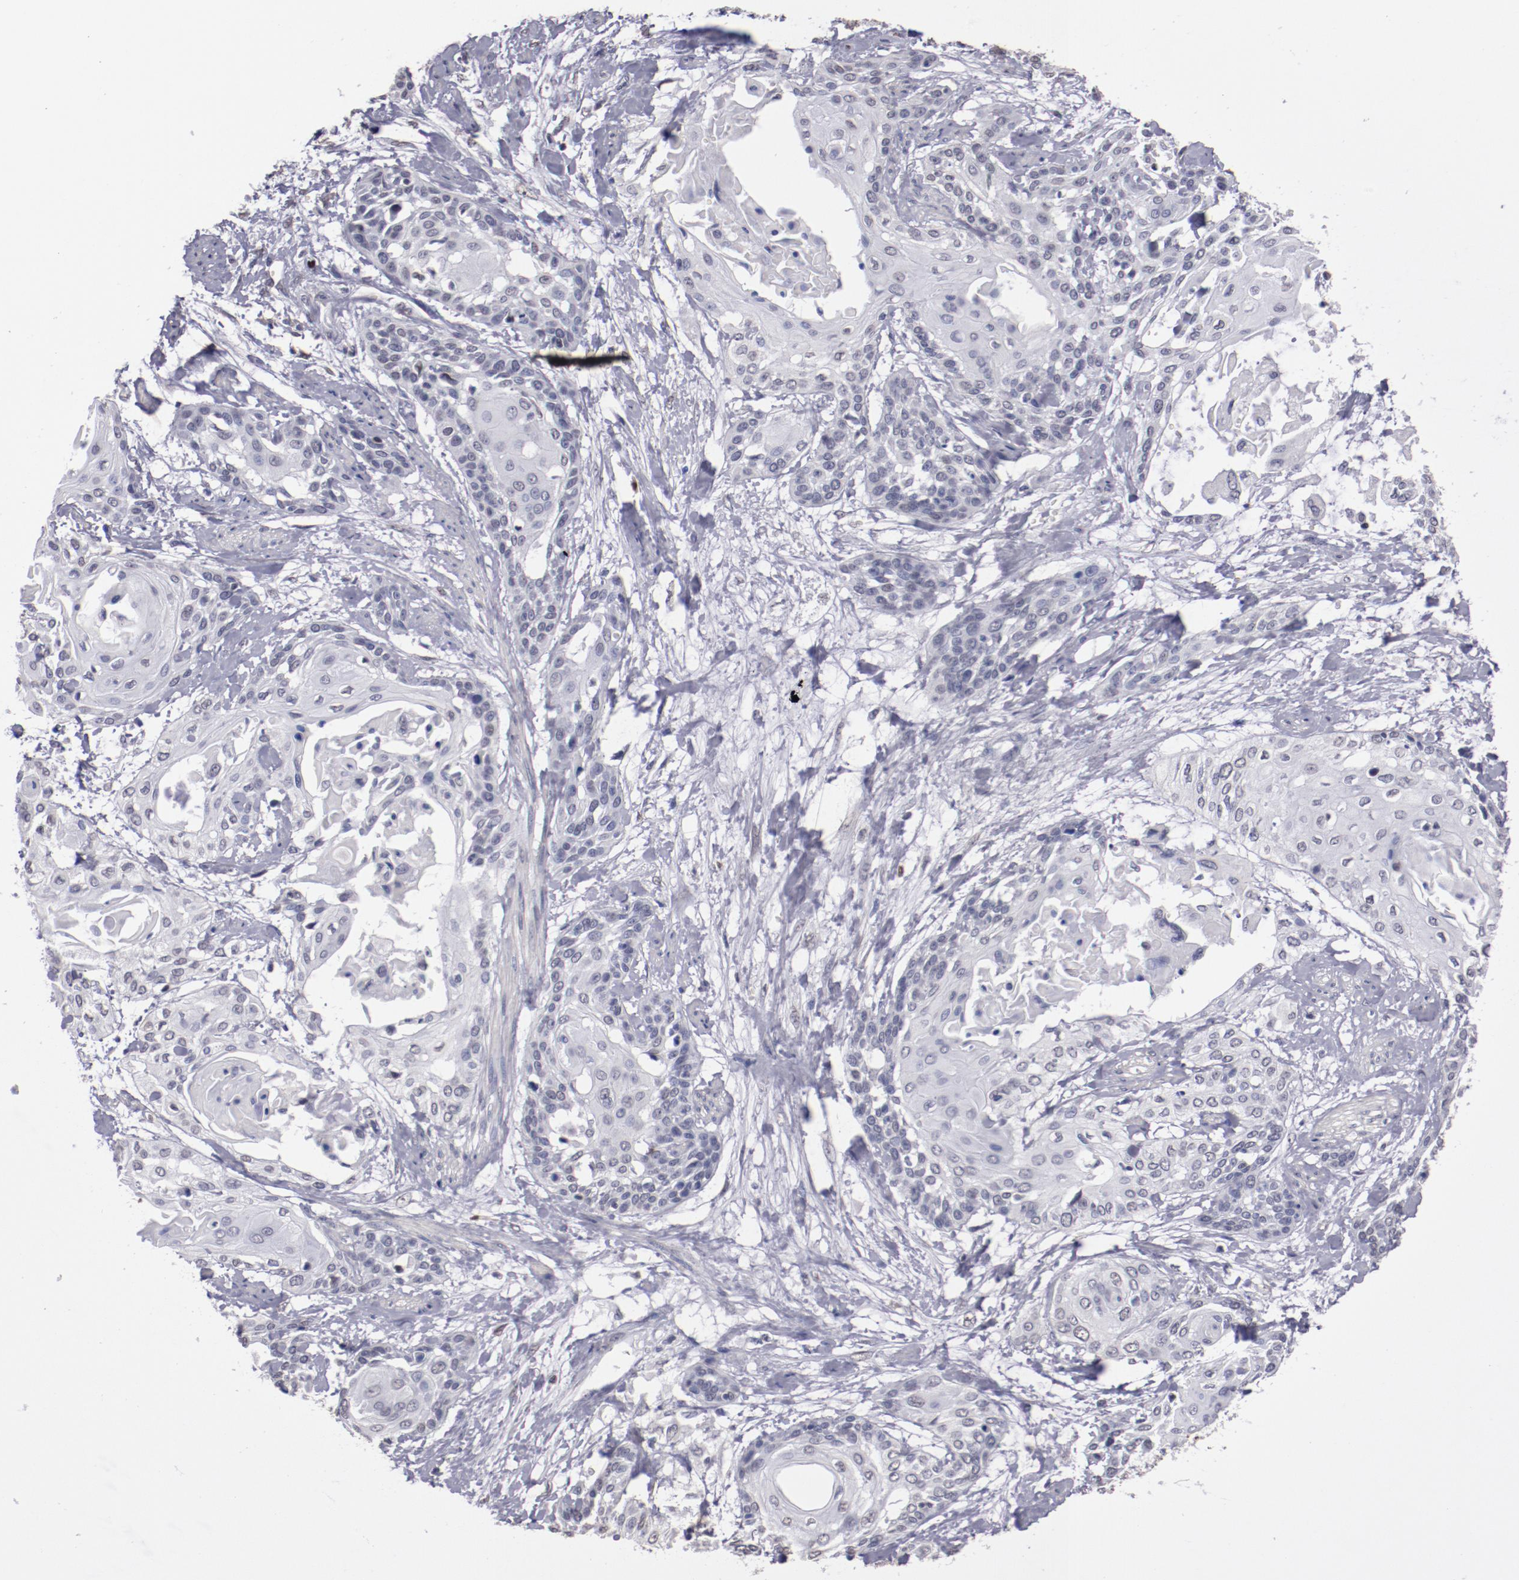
{"staining": {"intensity": "negative", "quantity": "none", "location": "none"}, "tissue": "cervical cancer", "cell_type": "Tumor cells", "image_type": "cancer", "snomed": [{"axis": "morphology", "description": "Squamous cell carcinoma, NOS"}, {"axis": "topography", "description": "Cervix"}], "caption": "An image of cervical squamous cell carcinoma stained for a protein shows no brown staining in tumor cells.", "gene": "IRF4", "patient": {"sex": "female", "age": 57}}